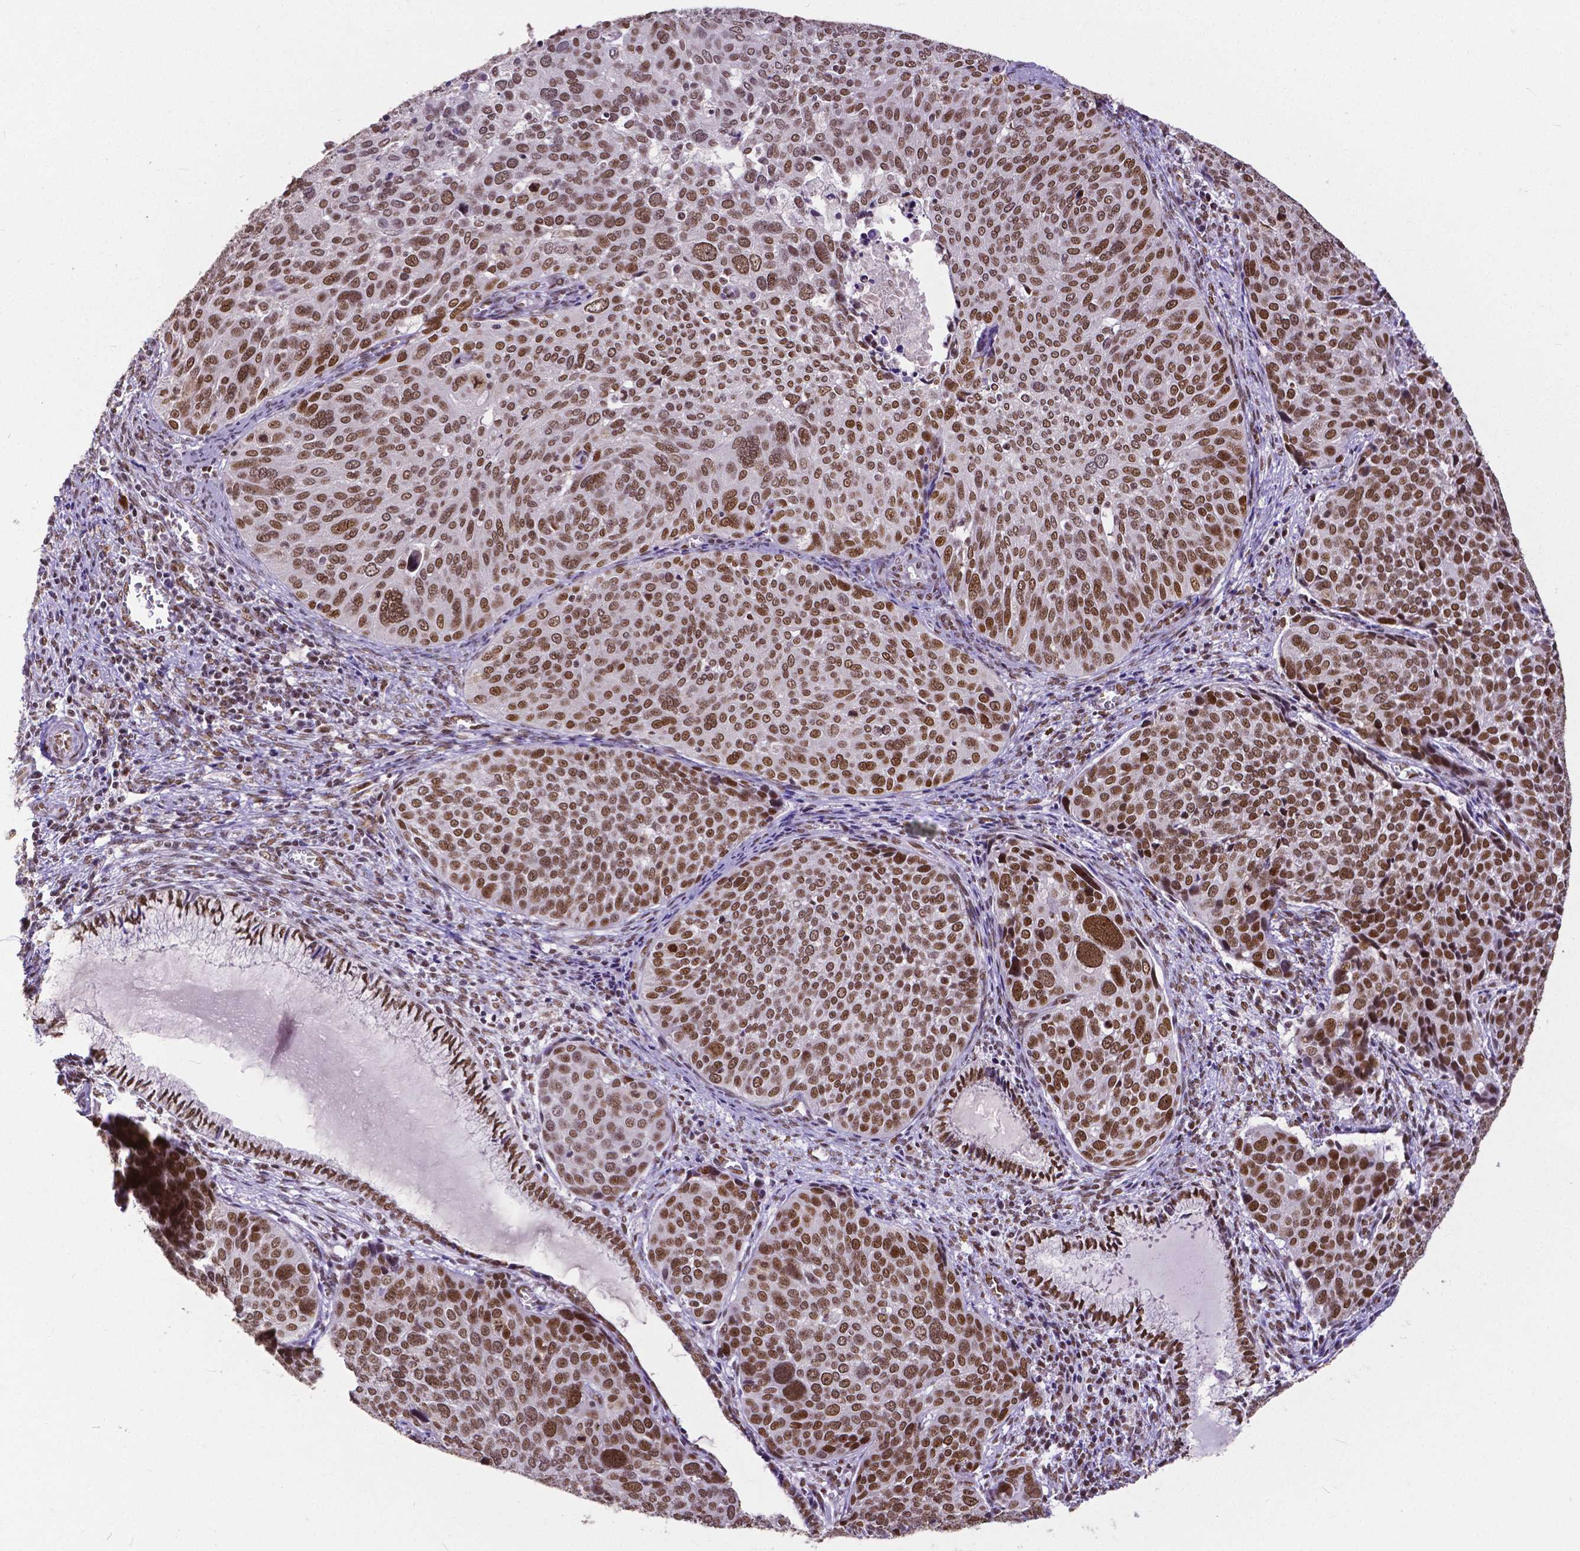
{"staining": {"intensity": "strong", "quantity": ">75%", "location": "nuclear"}, "tissue": "cervical cancer", "cell_type": "Tumor cells", "image_type": "cancer", "snomed": [{"axis": "morphology", "description": "Squamous cell carcinoma, NOS"}, {"axis": "topography", "description": "Cervix"}], "caption": "DAB immunohistochemical staining of cervical cancer (squamous cell carcinoma) shows strong nuclear protein staining in approximately >75% of tumor cells.", "gene": "ATRX", "patient": {"sex": "female", "age": 39}}